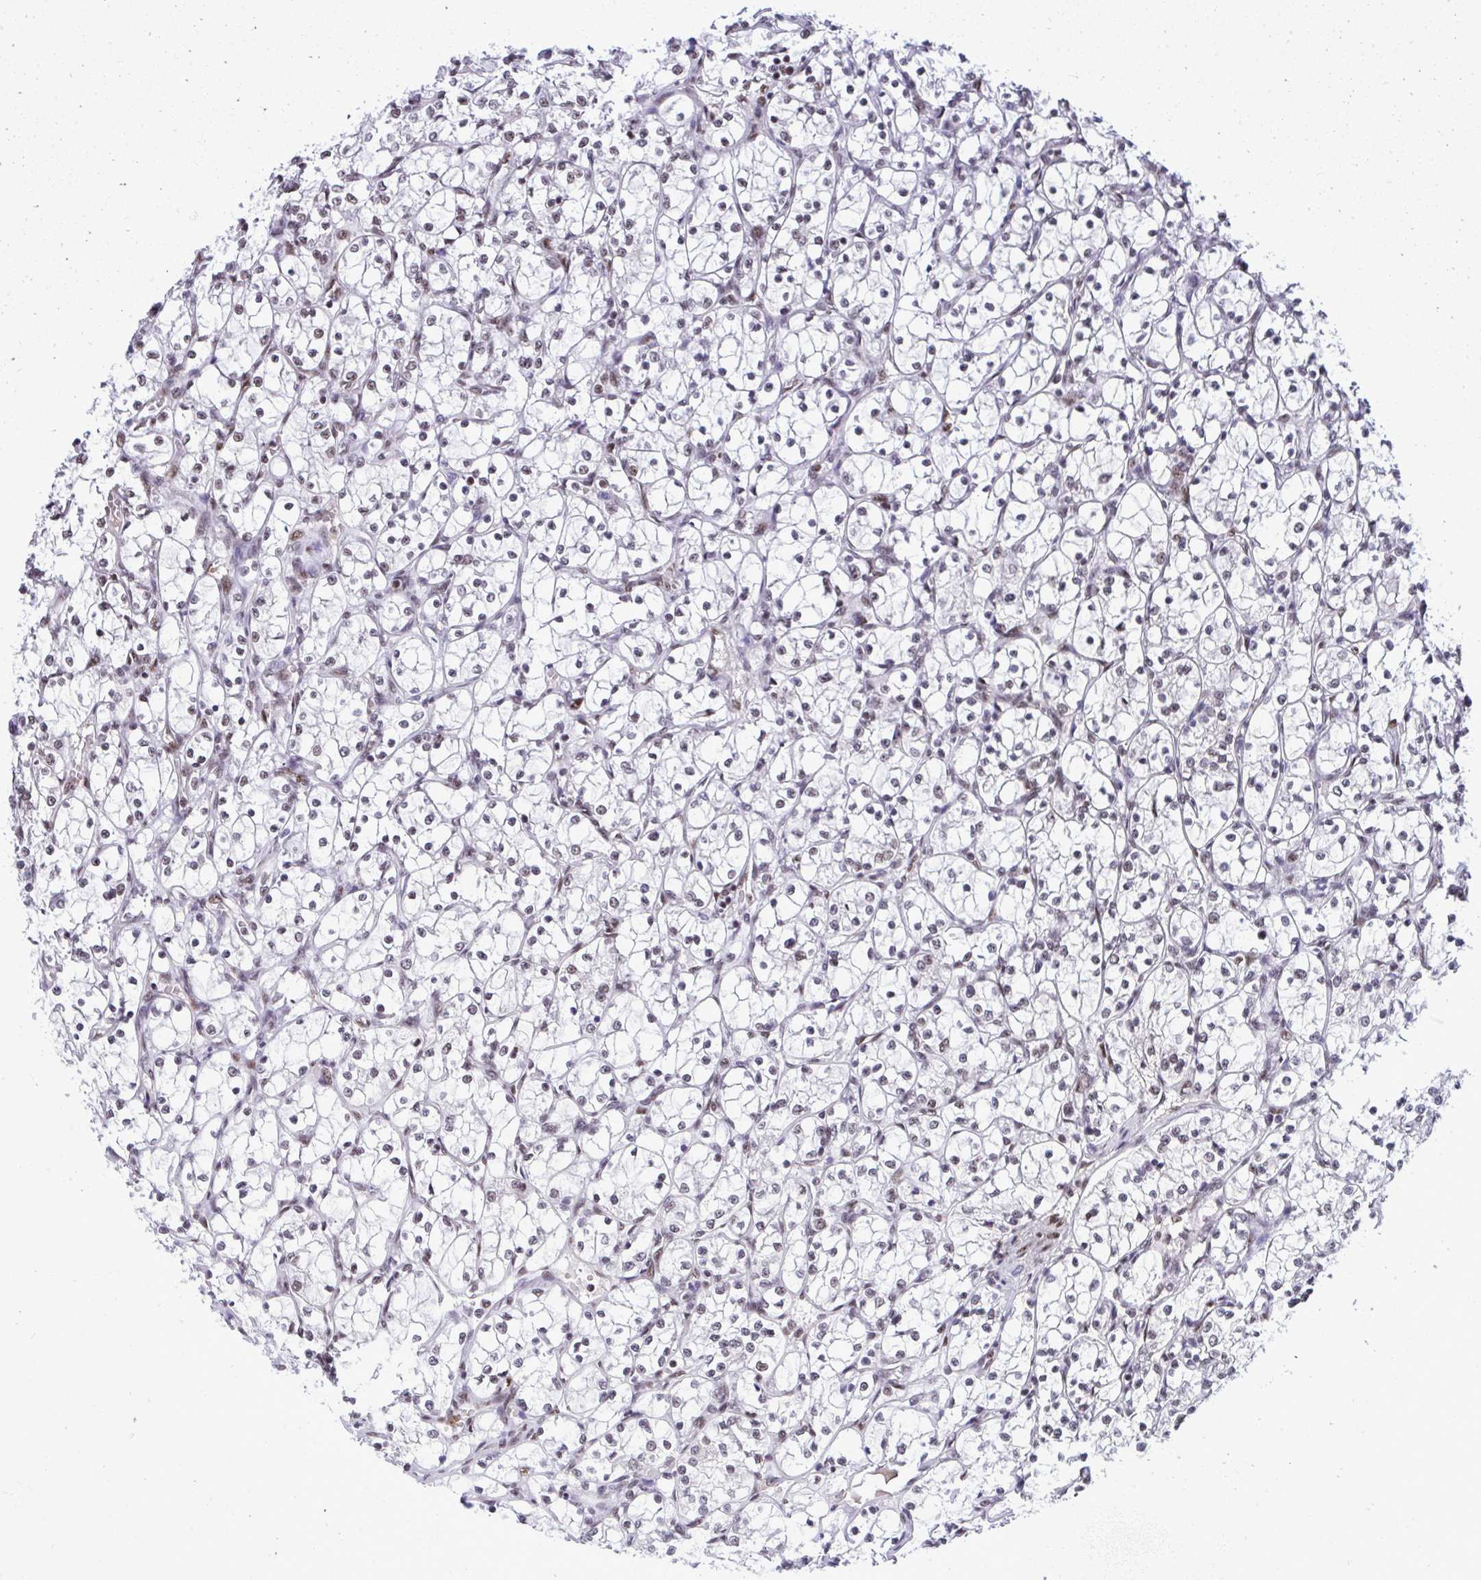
{"staining": {"intensity": "moderate", "quantity": "25%-75%", "location": "nuclear"}, "tissue": "renal cancer", "cell_type": "Tumor cells", "image_type": "cancer", "snomed": [{"axis": "morphology", "description": "Adenocarcinoma, NOS"}, {"axis": "topography", "description": "Kidney"}], "caption": "The micrograph reveals immunohistochemical staining of renal adenocarcinoma. There is moderate nuclear positivity is present in about 25%-75% of tumor cells.", "gene": "PRPF19", "patient": {"sex": "female", "age": 69}}